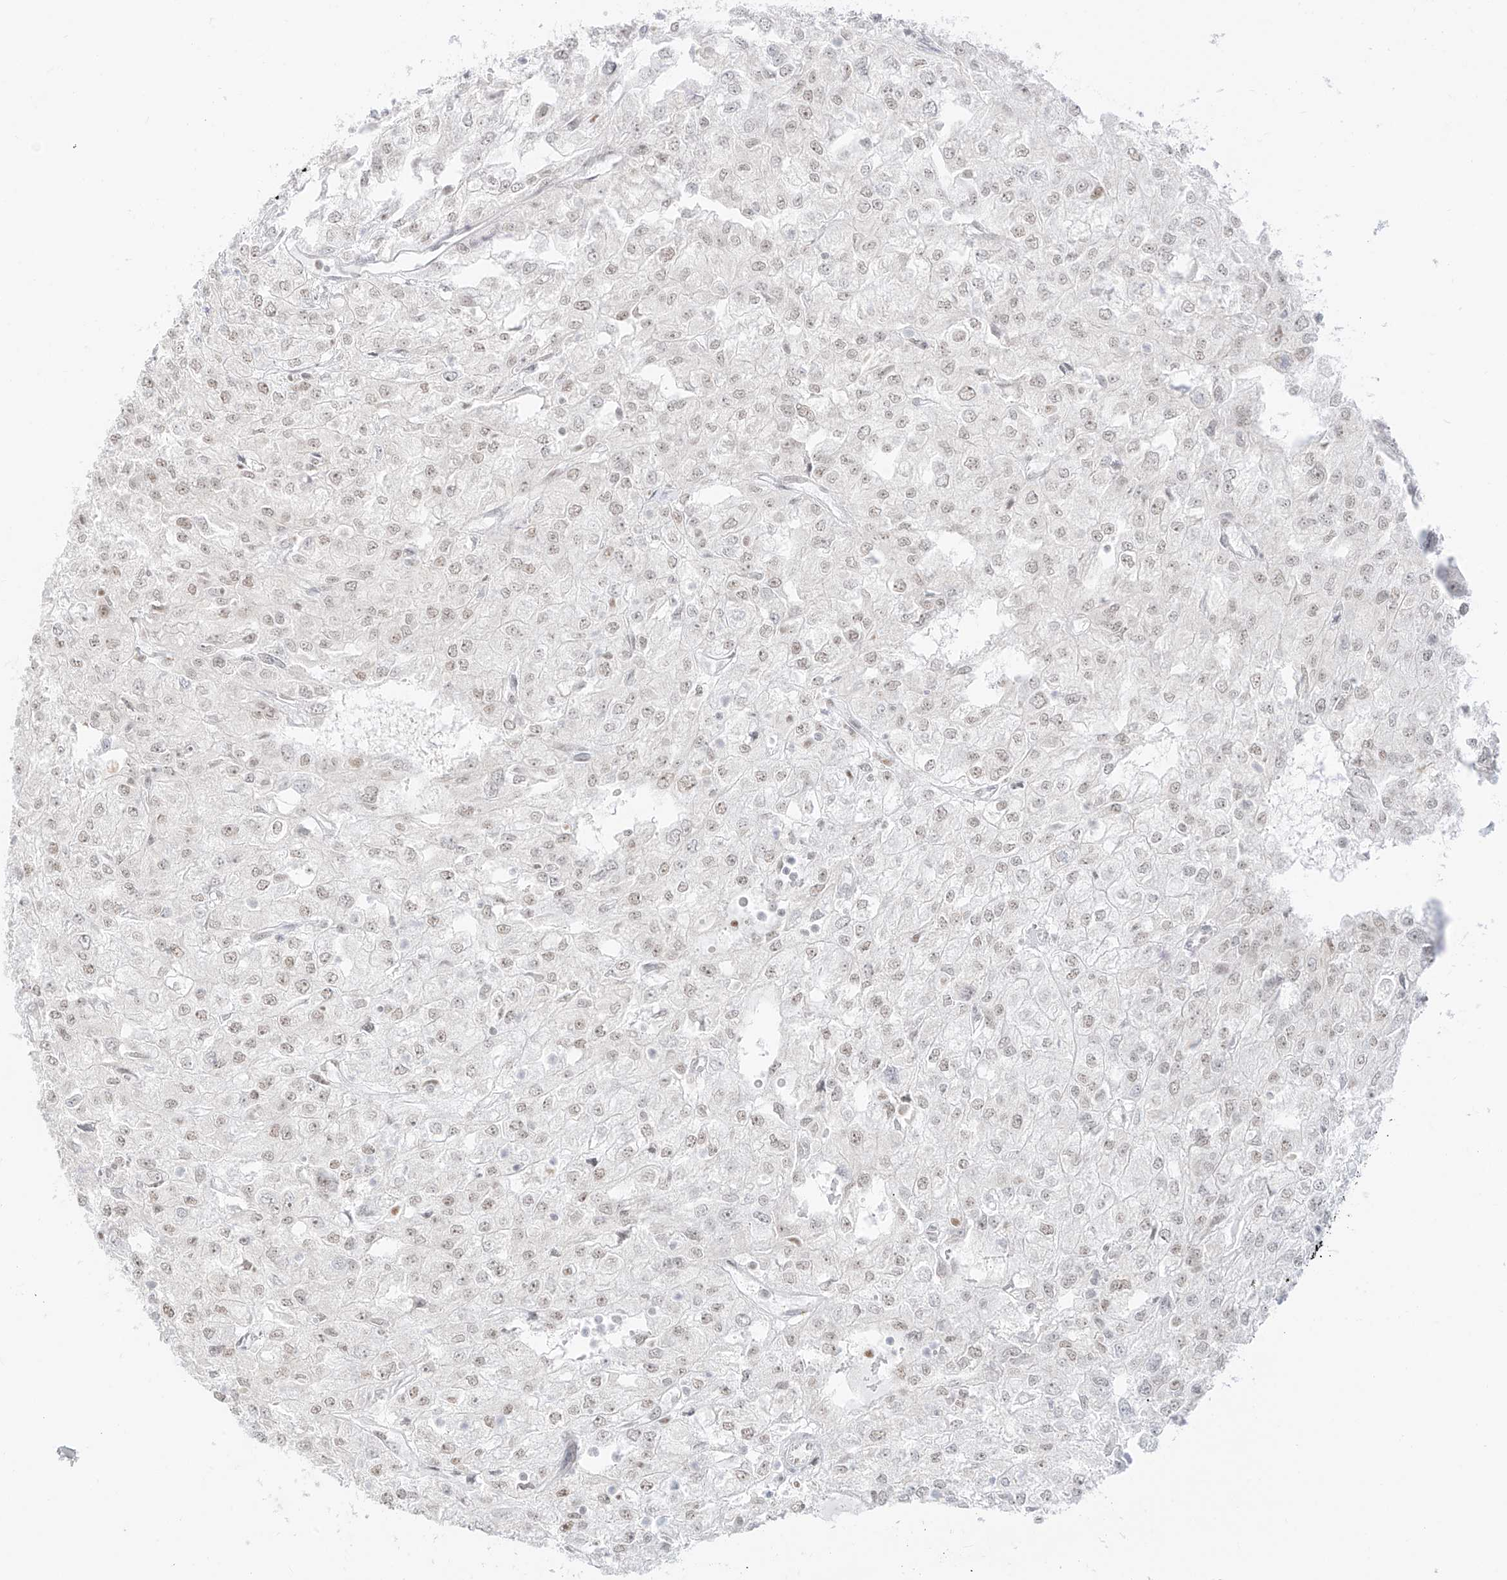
{"staining": {"intensity": "weak", "quantity": "<25%", "location": "nuclear"}, "tissue": "renal cancer", "cell_type": "Tumor cells", "image_type": "cancer", "snomed": [{"axis": "morphology", "description": "Adenocarcinoma, NOS"}, {"axis": "topography", "description": "Kidney"}], "caption": "The IHC photomicrograph has no significant positivity in tumor cells of adenocarcinoma (renal) tissue. The staining was performed using DAB (3,3'-diaminobenzidine) to visualize the protein expression in brown, while the nuclei were stained in blue with hematoxylin (Magnification: 20x).", "gene": "SUPT5H", "patient": {"sex": "female", "age": 54}}